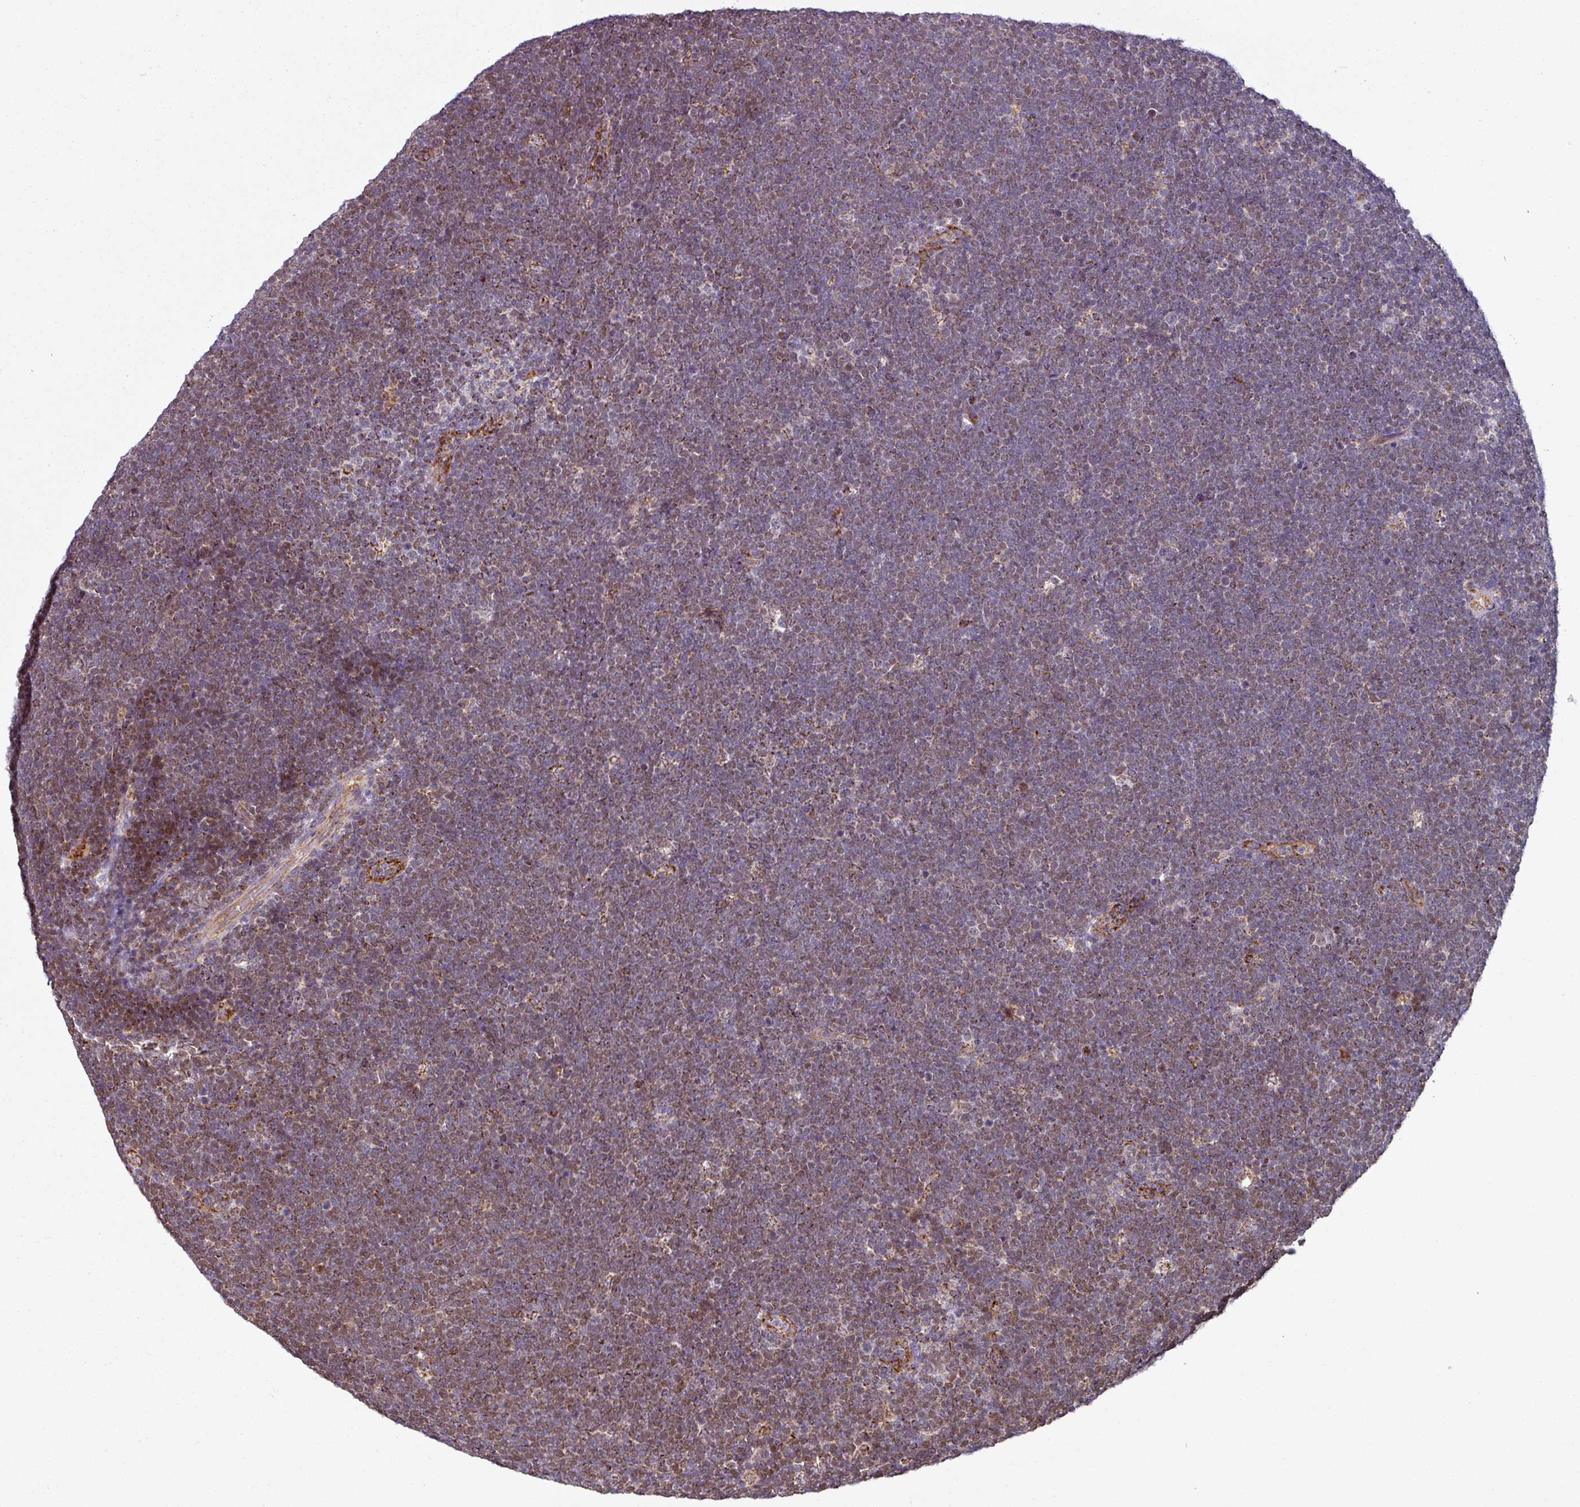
{"staining": {"intensity": "moderate", "quantity": "25%-75%", "location": "cytoplasmic/membranous"}, "tissue": "lymphoma", "cell_type": "Tumor cells", "image_type": "cancer", "snomed": [{"axis": "morphology", "description": "Malignant lymphoma, non-Hodgkin's type, High grade"}, {"axis": "topography", "description": "Lymph node"}], "caption": "Brown immunohistochemical staining in high-grade malignant lymphoma, non-Hodgkin's type reveals moderate cytoplasmic/membranous staining in about 25%-75% of tumor cells.", "gene": "PRELID3B", "patient": {"sex": "male", "age": 13}}